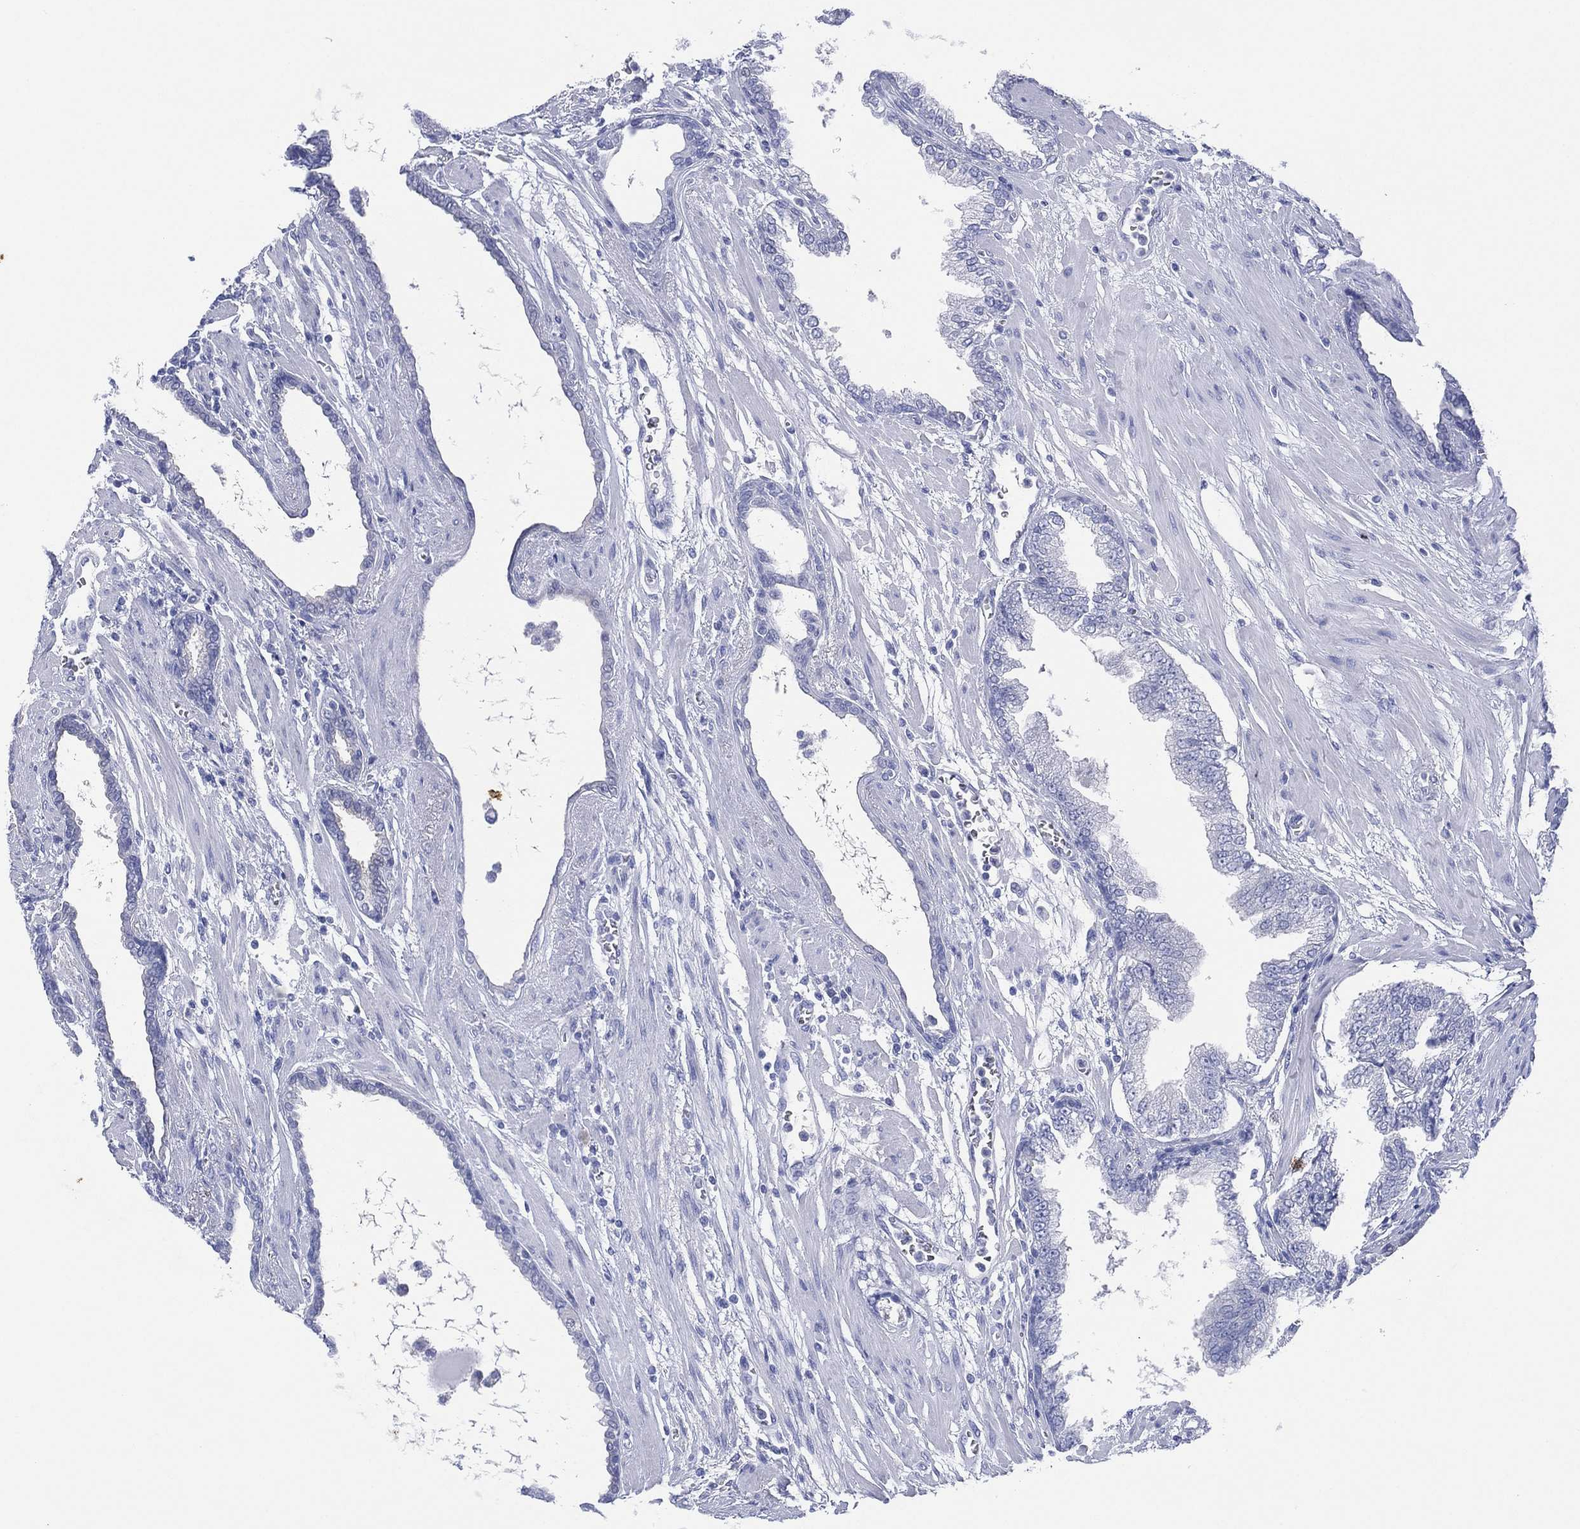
{"staining": {"intensity": "negative", "quantity": "none", "location": "none"}, "tissue": "prostate cancer", "cell_type": "Tumor cells", "image_type": "cancer", "snomed": [{"axis": "morphology", "description": "Adenocarcinoma, Low grade"}, {"axis": "topography", "description": "Prostate"}], "caption": "This is a histopathology image of immunohistochemistry staining of prostate cancer, which shows no positivity in tumor cells.", "gene": "DSG1", "patient": {"sex": "male", "age": 69}}